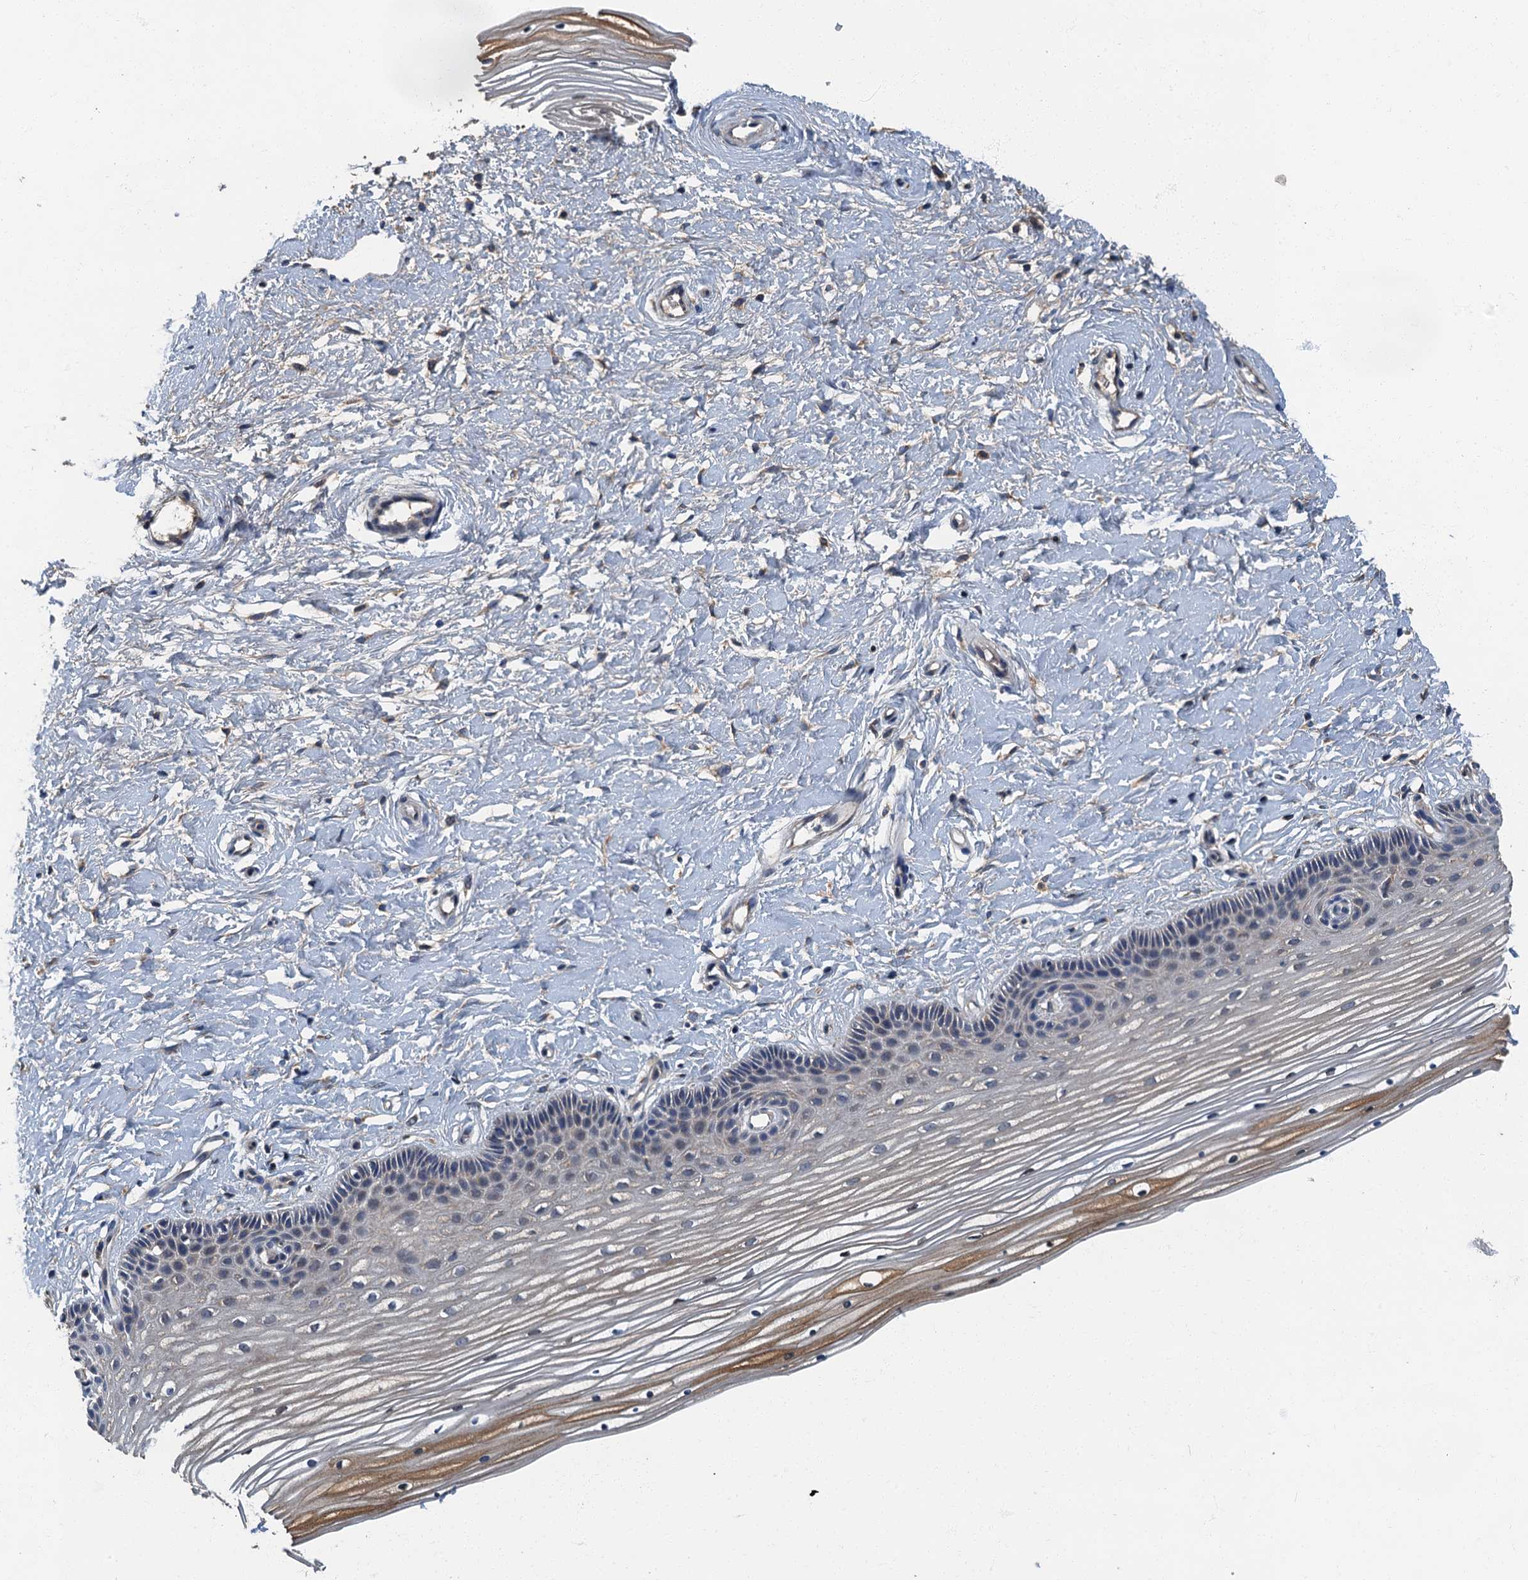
{"staining": {"intensity": "weak", "quantity": "<25%", "location": "cytoplasmic/membranous"}, "tissue": "vagina", "cell_type": "Squamous epithelial cells", "image_type": "normal", "snomed": [{"axis": "morphology", "description": "Normal tissue, NOS"}, {"axis": "topography", "description": "Vagina"}, {"axis": "topography", "description": "Cervix"}], "caption": "Immunohistochemical staining of benign vagina reveals no significant staining in squamous epithelial cells.", "gene": "DDX49", "patient": {"sex": "female", "age": 40}}